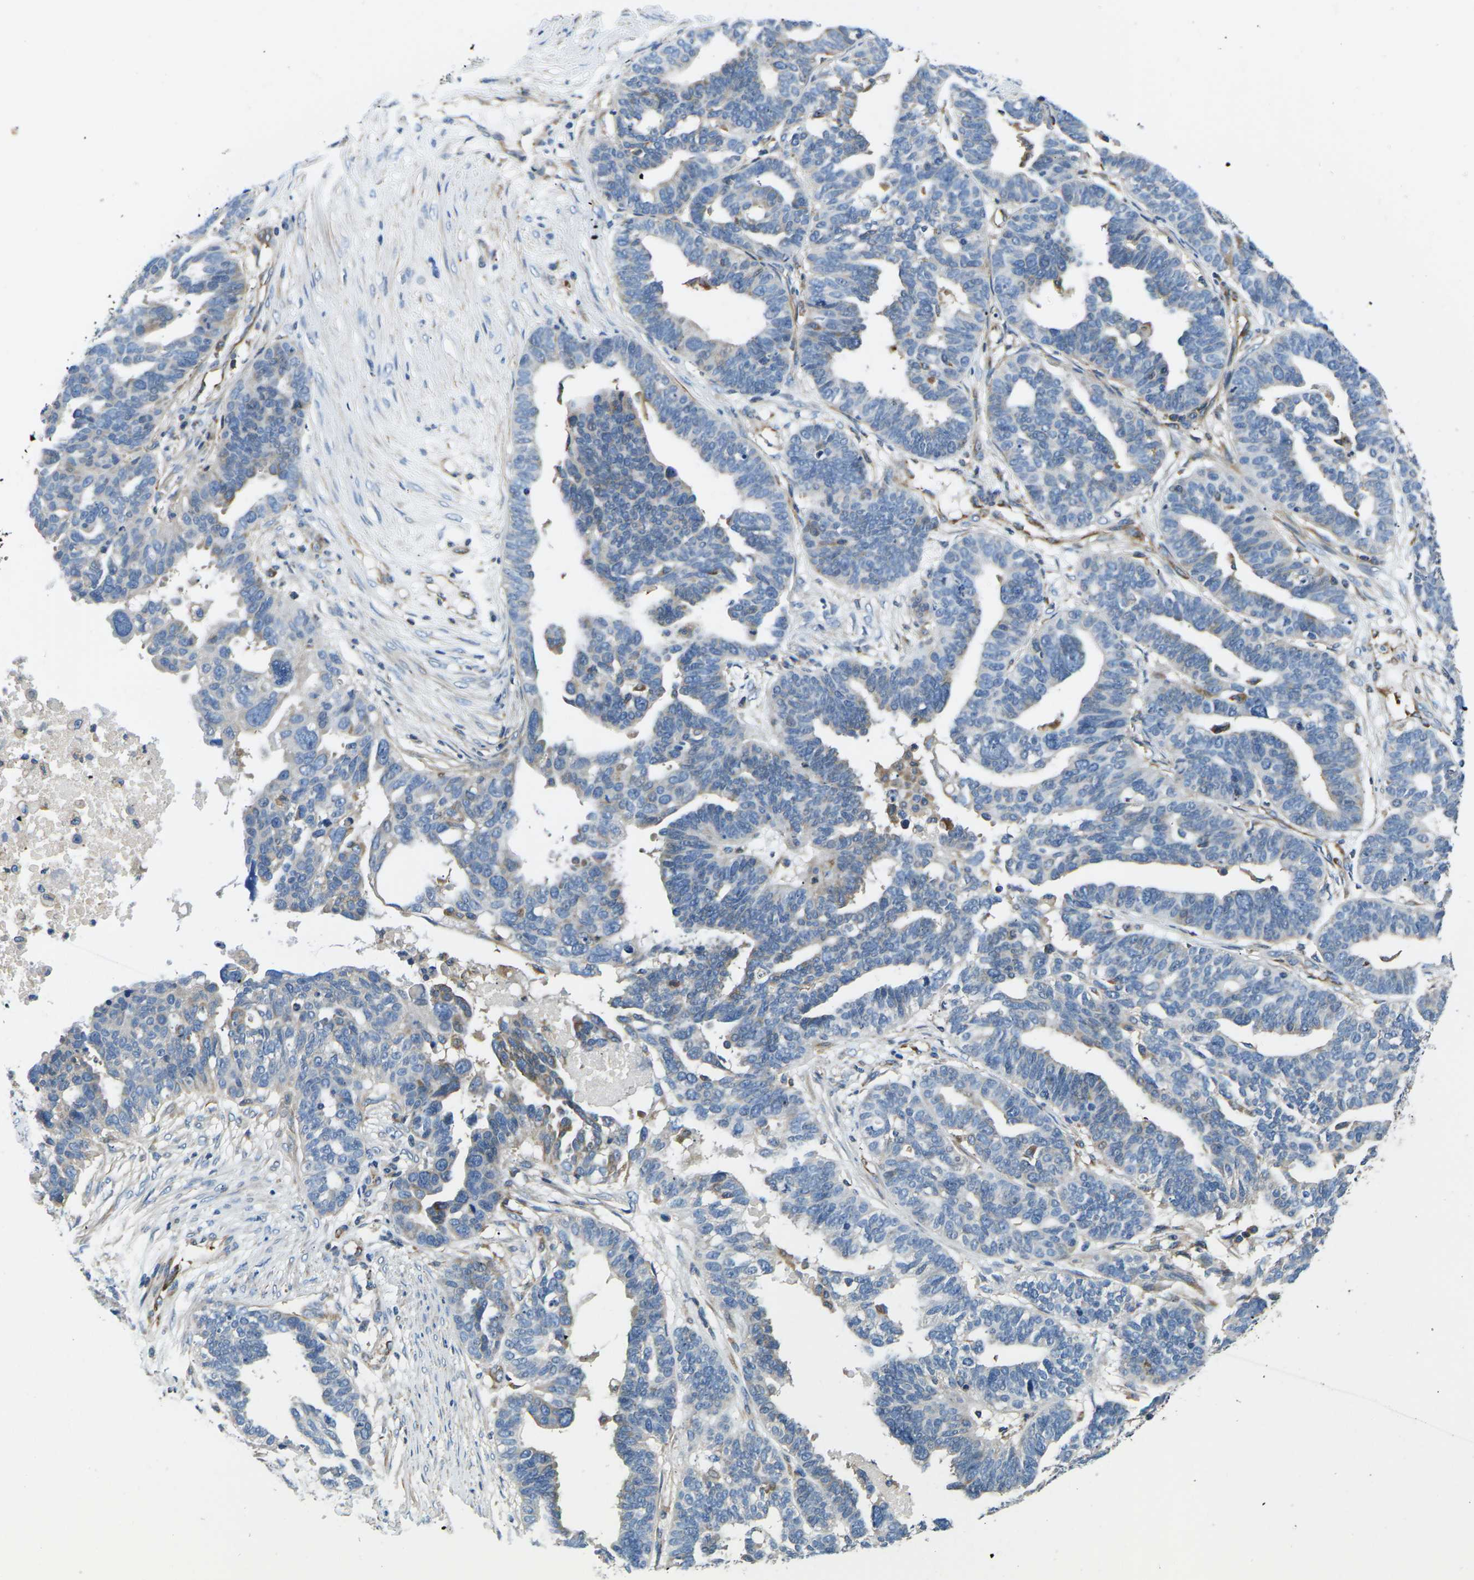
{"staining": {"intensity": "negative", "quantity": "none", "location": "none"}, "tissue": "ovarian cancer", "cell_type": "Tumor cells", "image_type": "cancer", "snomed": [{"axis": "morphology", "description": "Cystadenocarcinoma, serous, NOS"}, {"axis": "topography", "description": "Ovary"}], "caption": "Serous cystadenocarcinoma (ovarian) was stained to show a protein in brown. There is no significant staining in tumor cells.", "gene": "KCNJ15", "patient": {"sex": "female", "age": 59}}